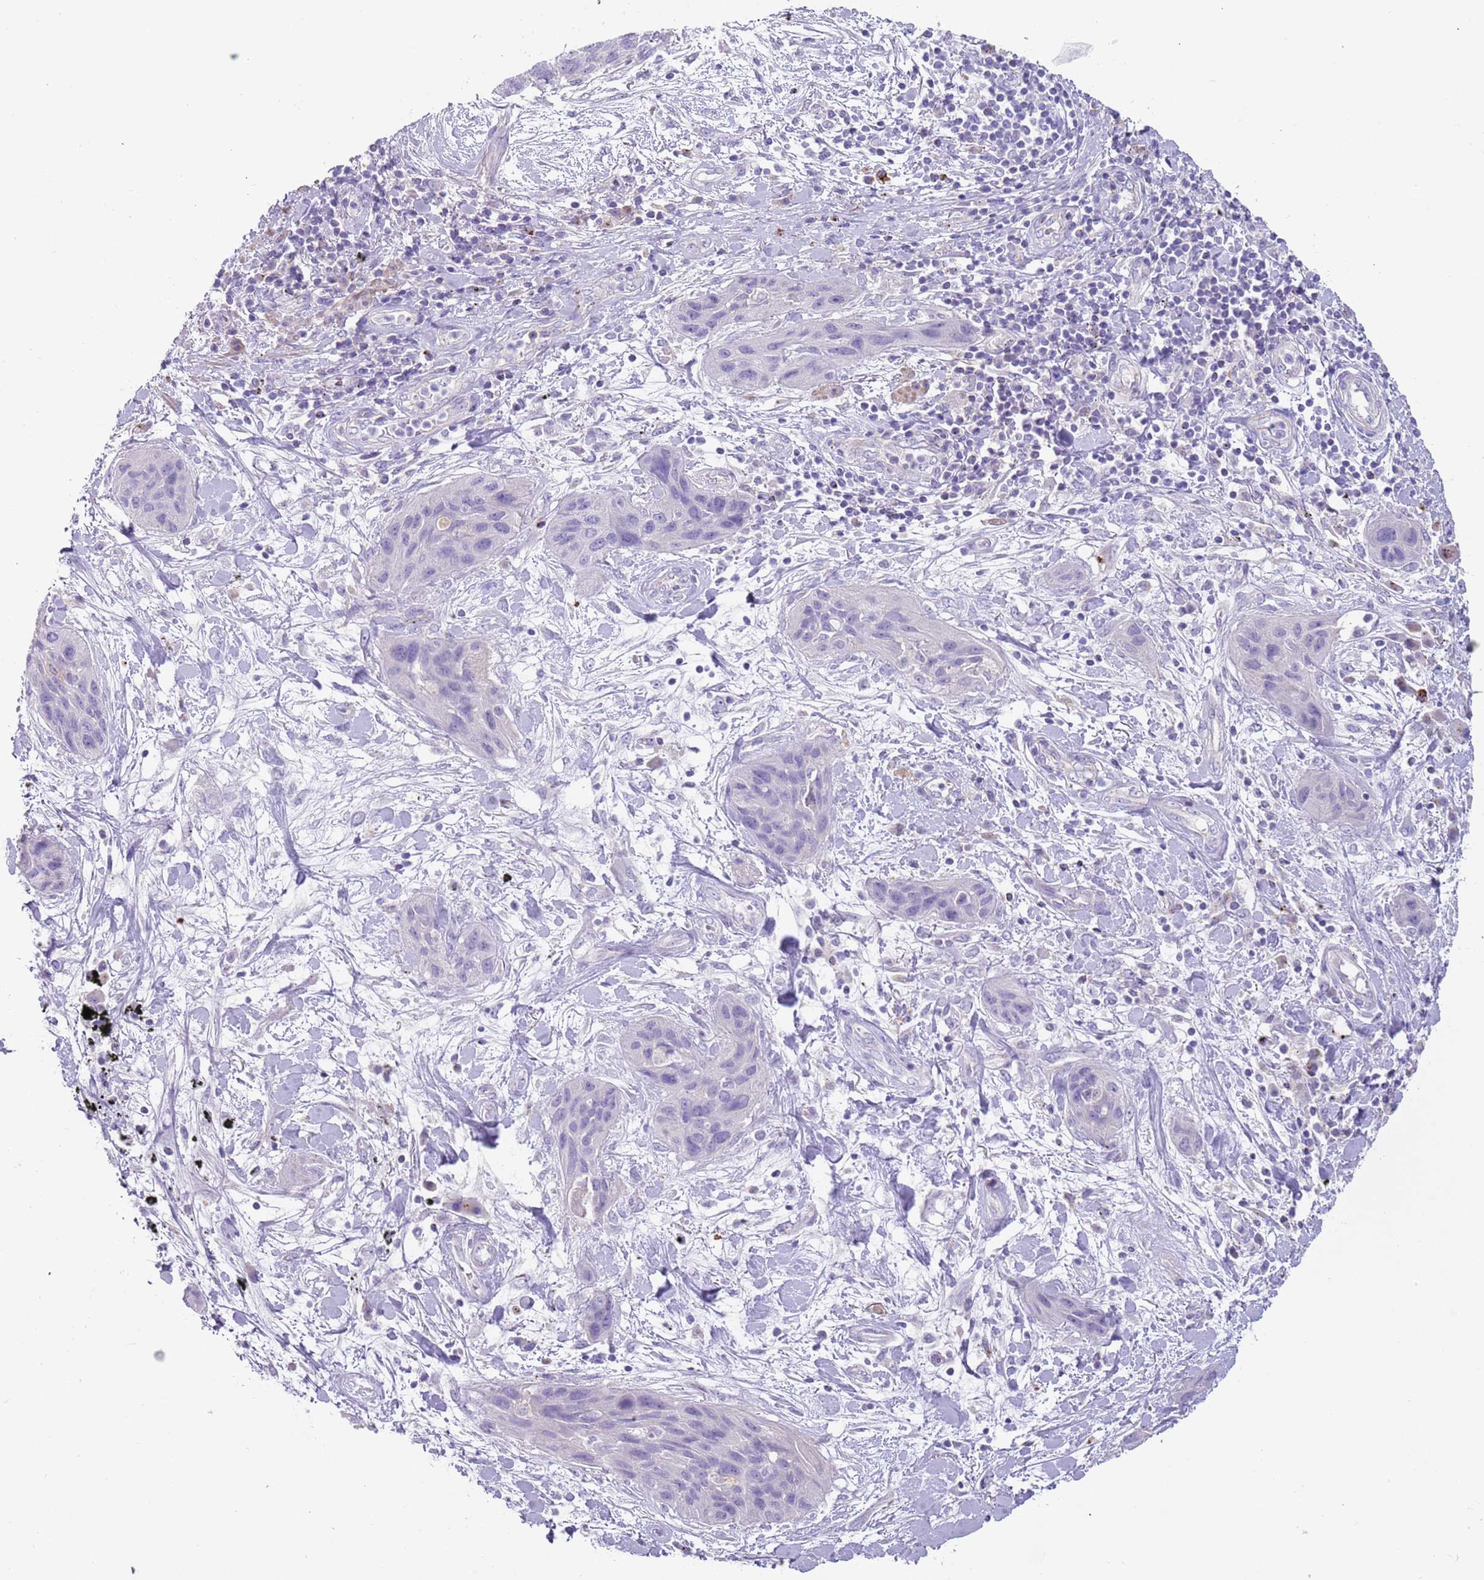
{"staining": {"intensity": "negative", "quantity": "none", "location": "none"}, "tissue": "lung cancer", "cell_type": "Tumor cells", "image_type": "cancer", "snomed": [{"axis": "morphology", "description": "Squamous cell carcinoma, NOS"}, {"axis": "topography", "description": "Lung"}], "caption": "Tumor cells are negative for protein expression in human lung squamous cell carcinoma.", "gene": "LRRN3", "patient": {"sex": "female", "age": 70}}